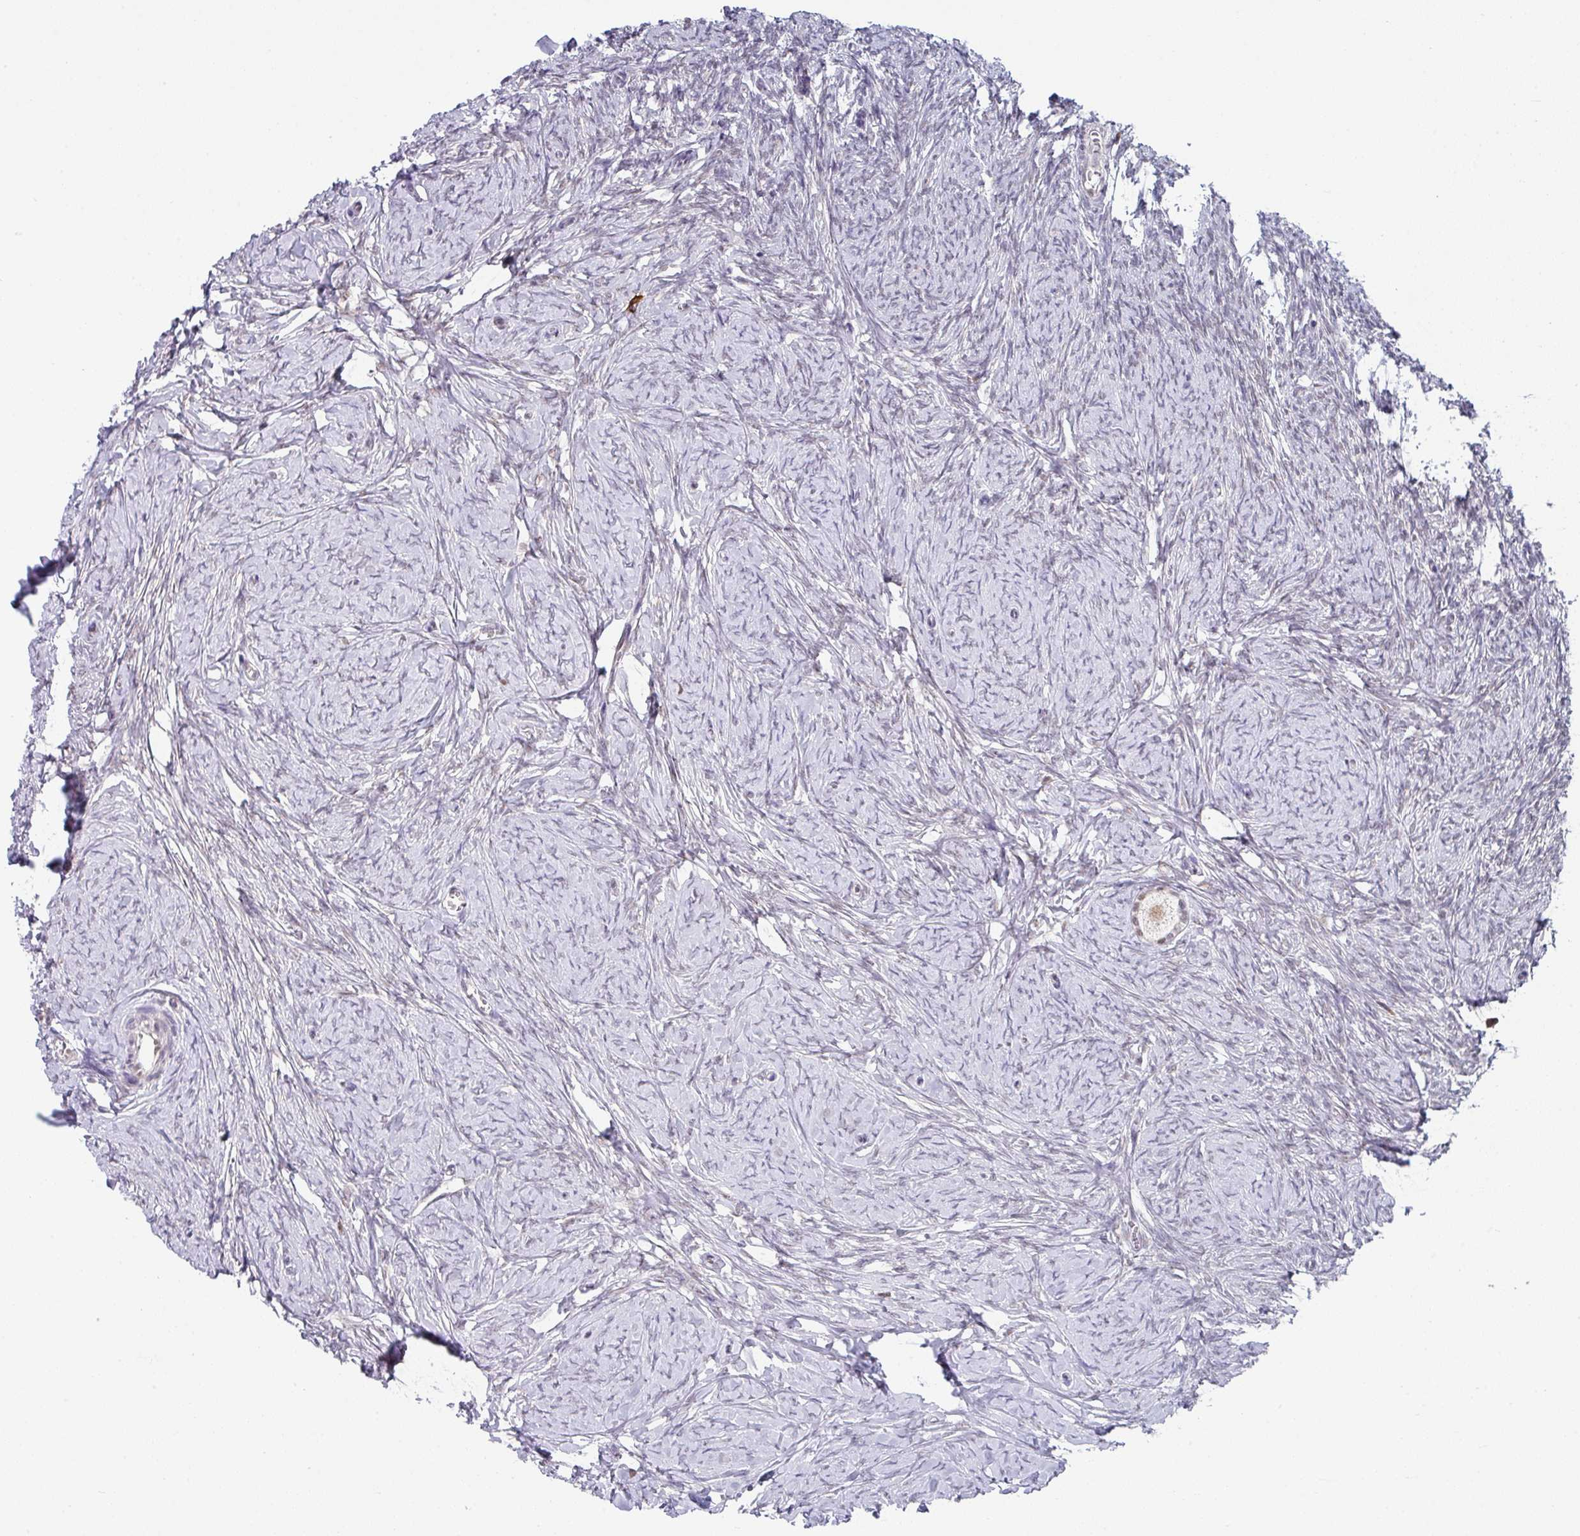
{"staining": {"intensity": "moderate", "quantity": ">75%", "location": "nuclear"}, "tissue": "ovary", "cell_type": "Follicle cells", "image_type": "normal", "snomed": [{"axis": "morphology", "description": "Normal tissue, NOS"}, {"axis": "topography", "description": "Ovary"}], "caption": "Benign ovary was stained to show a protein in brown. There is medium levels of moderate nuclear expression in approximately >75% of follicle cells. Using DAB (brown) and hematoxylin (blue) stains, captured at high magnification using brightfield microscopy.", "gene": "TMED5", "patient": {"sex": "female", "age": 44}}